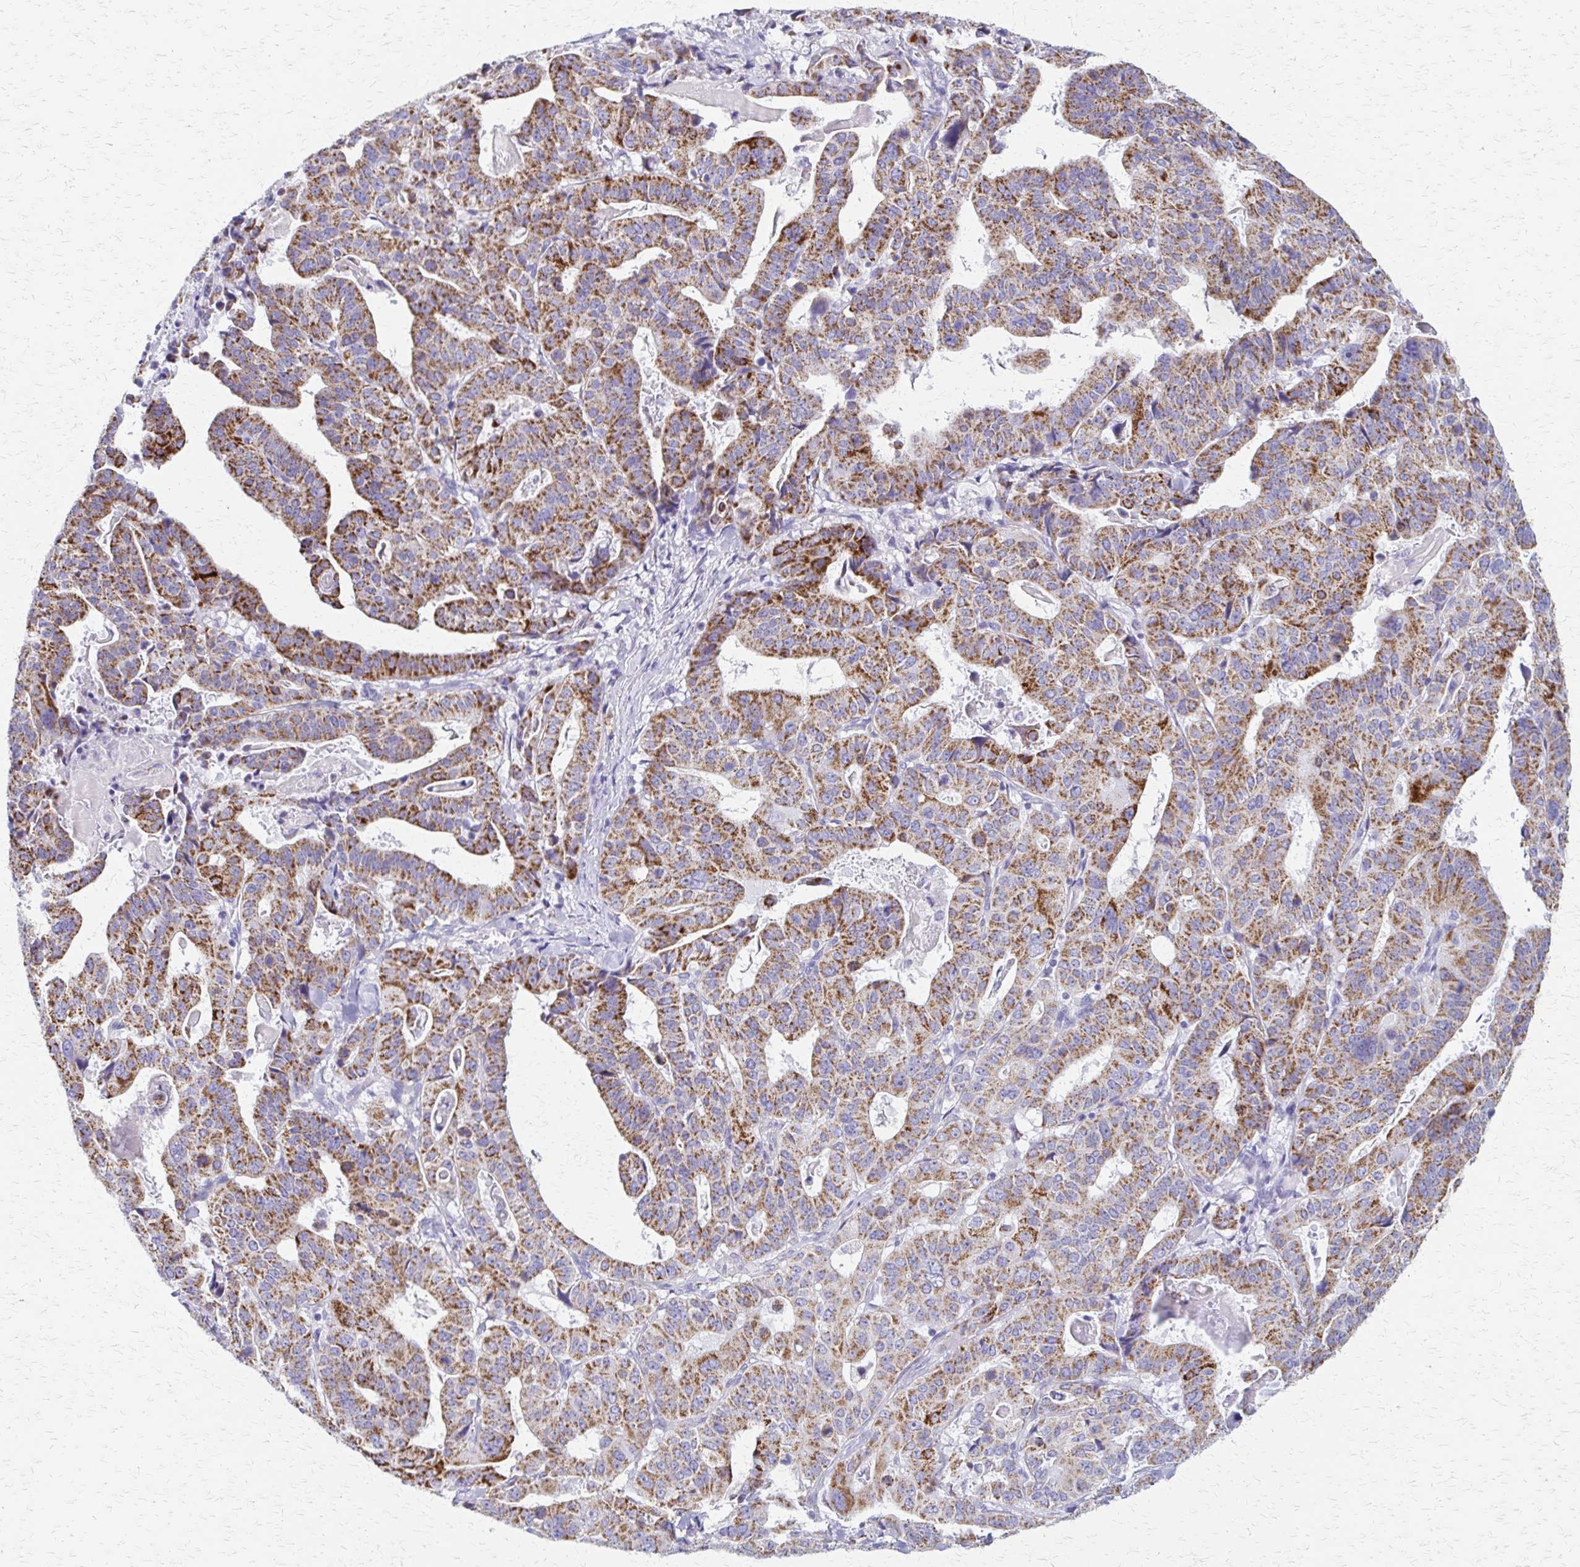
{"staining": {"intensity": "moderate", "quantity": ">75%", "location": "cytoplasmic/membranous"}, "tissue": "stomach cancer", "cell_type": "Tumor cells", "image_type": "cancer", "snomed": [{"axis": "morphology", "description": "Adenocarcinoma, NOS"}, {"axis": "topography", "description": "Stomach"}], "caption": "A medium amount of moderate cytoplasmic/membranous expression is appreciated in approximately >75% of tumor cells in stomach cancer (adenocarcinoma) tissue.", "gene": "ZSCAN5B", "patient": {"sex": "male", "age": 48}}